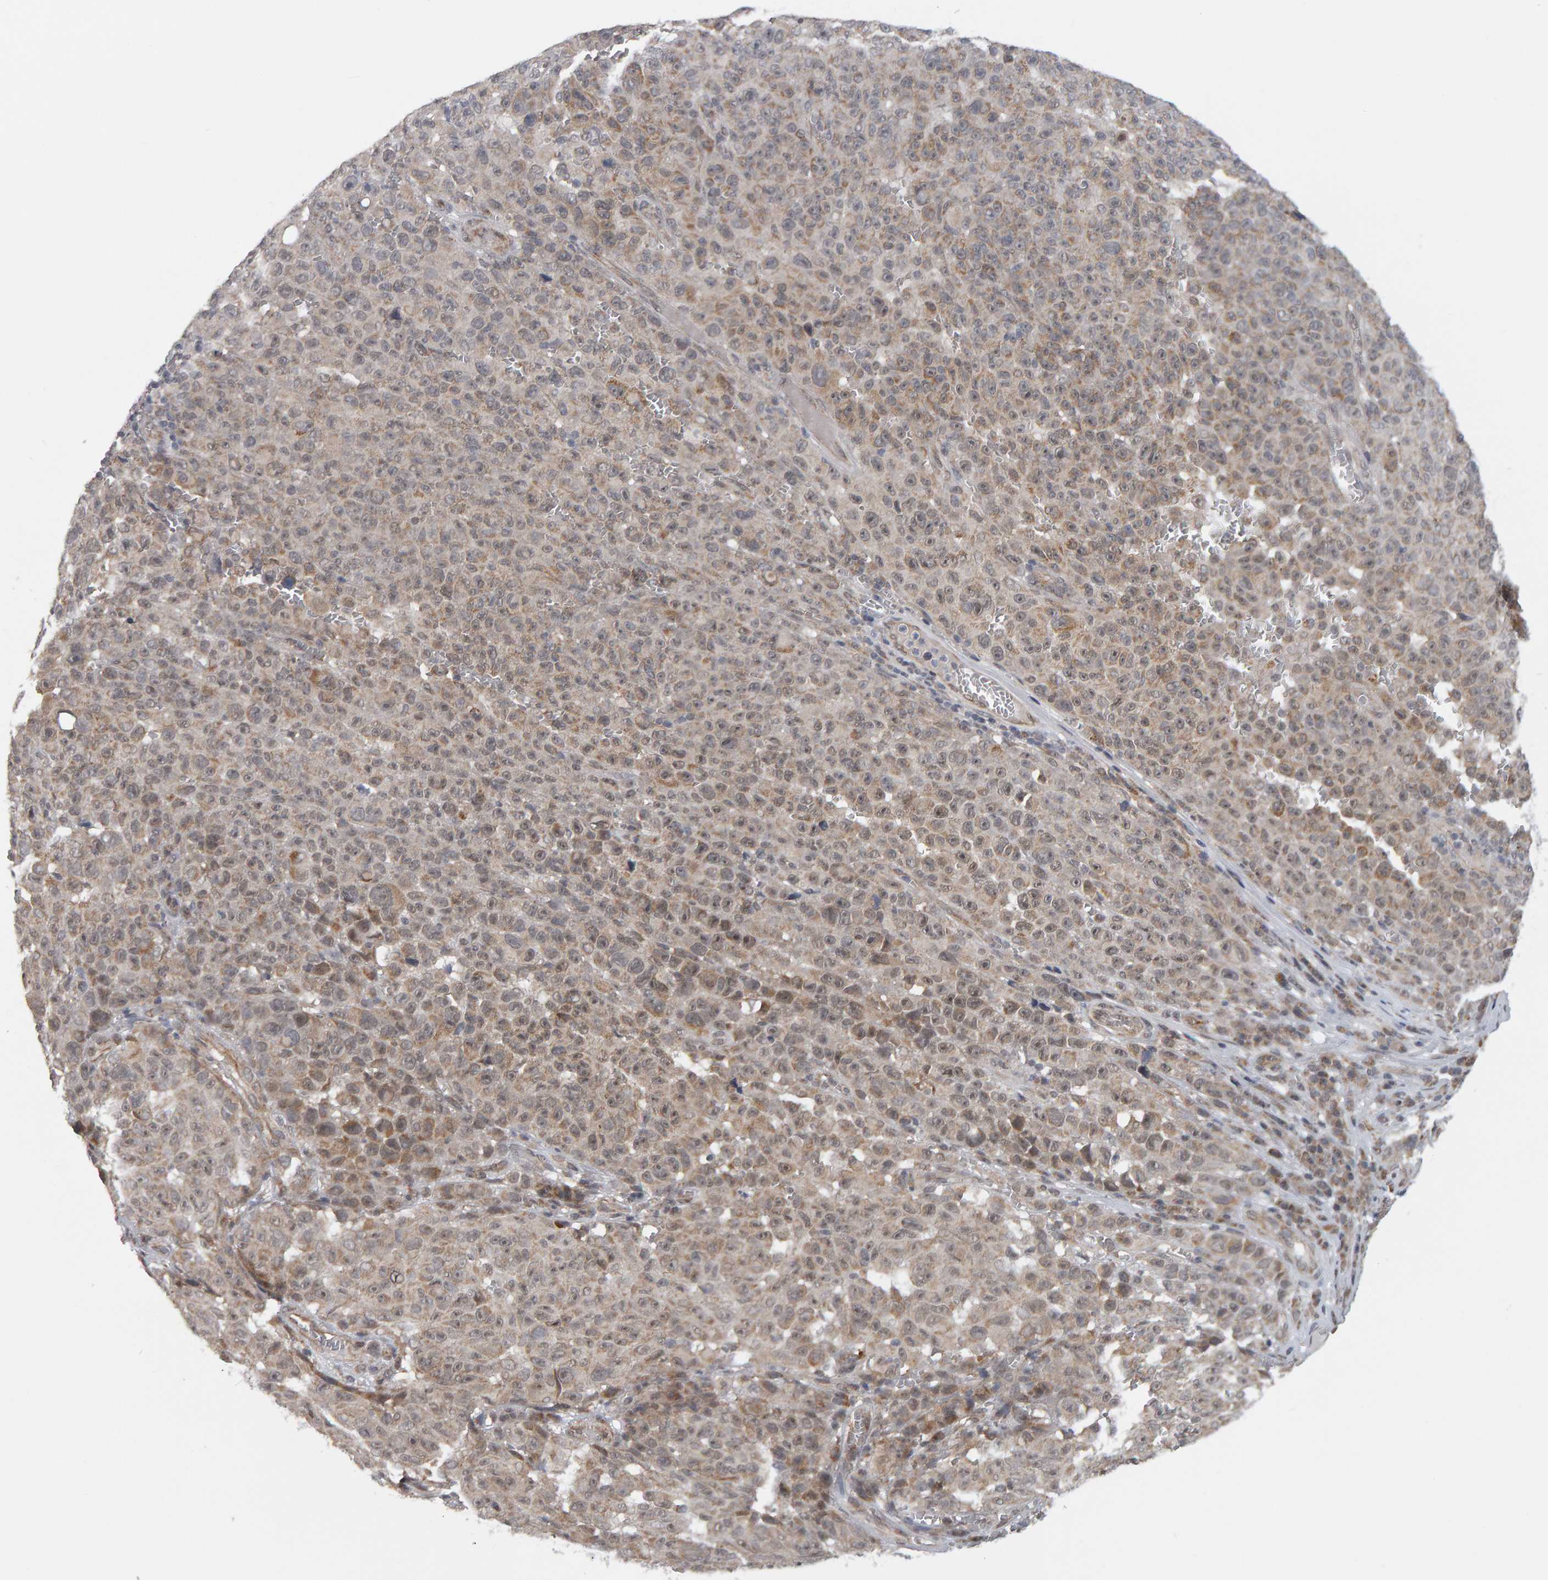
{"staining": {"intensity": "weak", "quantity": ">75%", "location": "cytoplasmic/membranous,nuclear"}, "tissue": "melanoma", "cell_type": "Tumor cells", "image_type": "cancer", "snomed": [{"axis": "morphology", "description": "Malignant melanoma, NOS"}, {"axis": "topography", "description": "Skin"}], "caption": "High-power microscopy captured an immunohistochemistry (IHC) micrograph of melanoma, revealing weak cytoplasmic/membranous and nuclear positivity in approximately >75% of tumor cells.", "gene": "DAP3", "patient": {"sex": "female", "age": 82}}